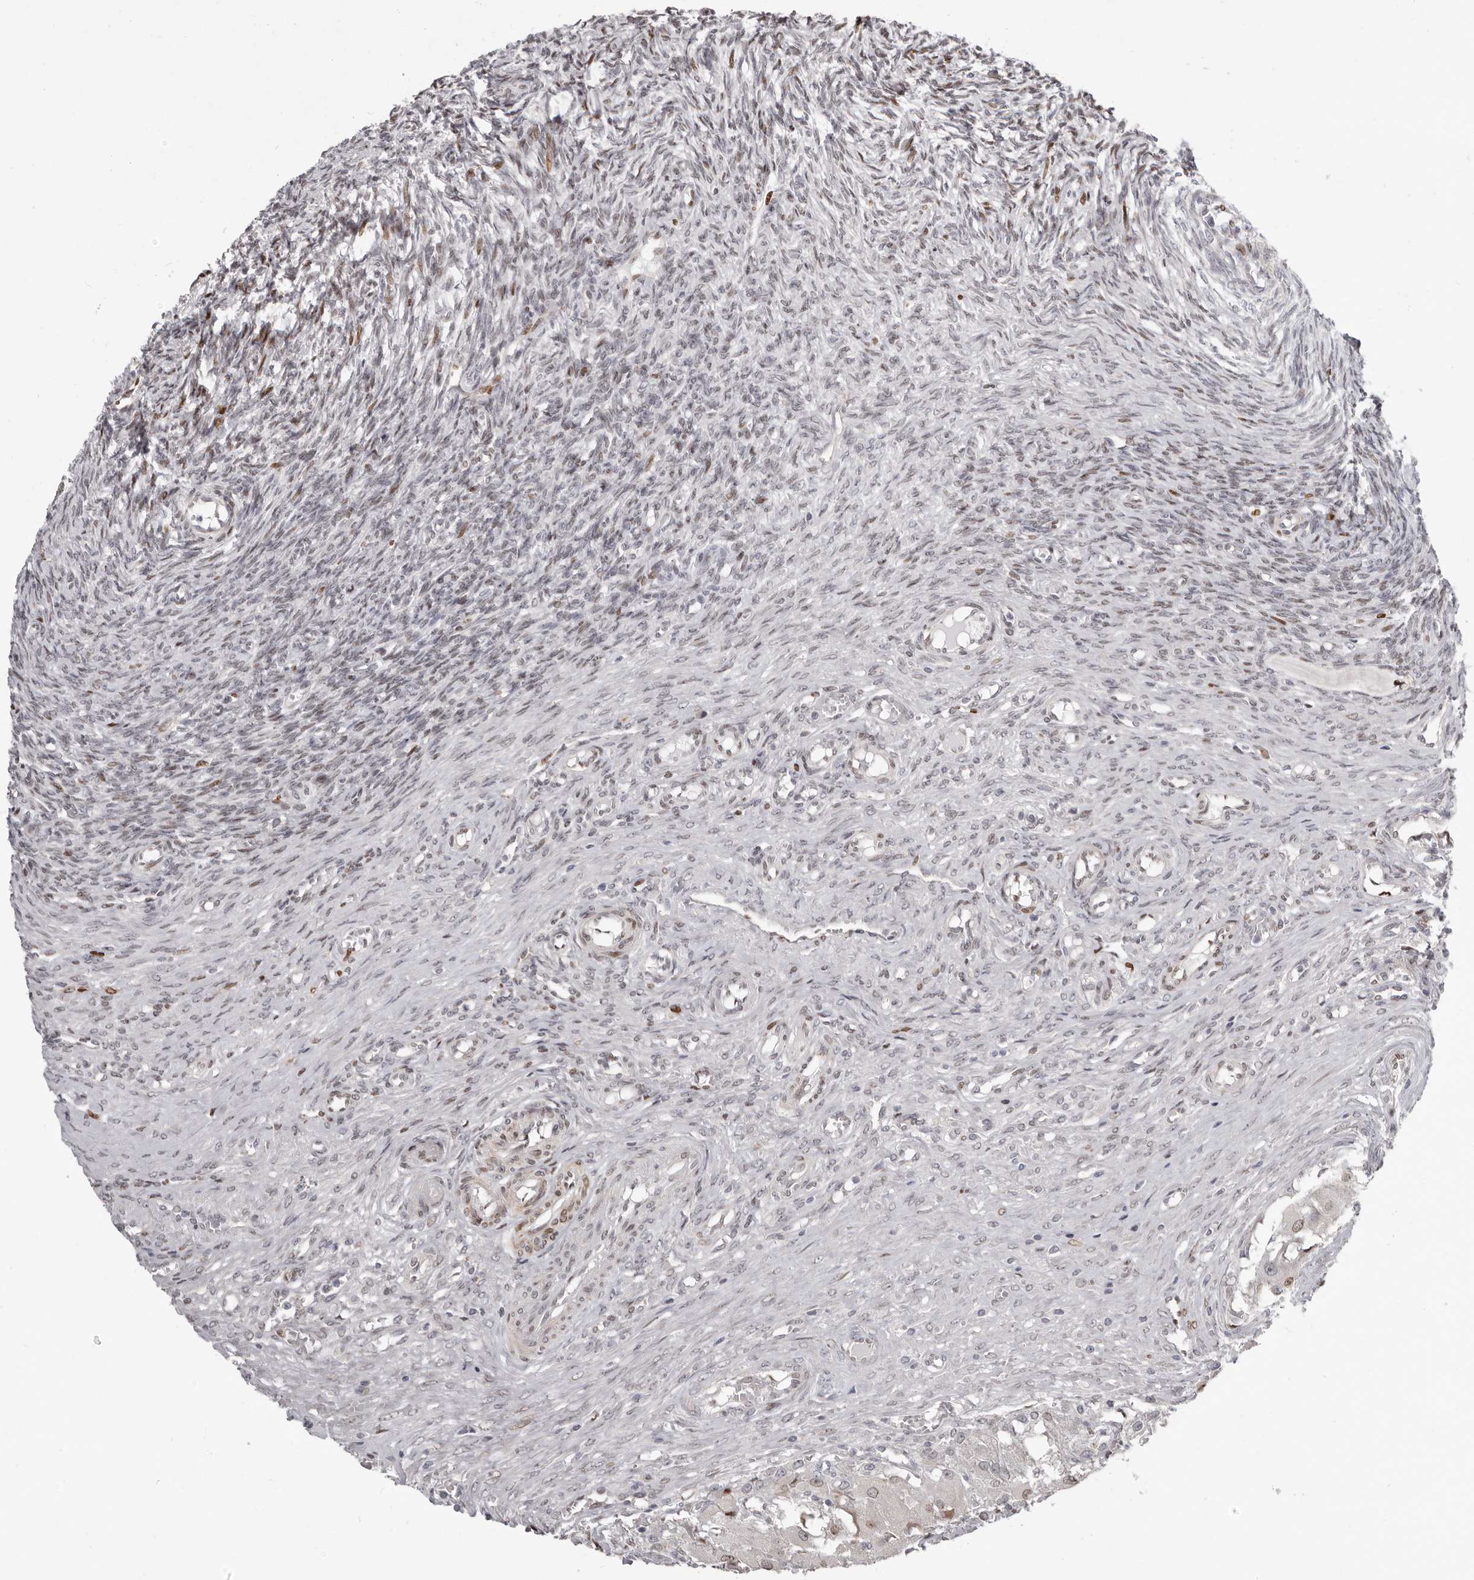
{"staining": {"intensity": "moderate", "quantity": "25%-75%", "location": "cytoplasmic/membranous,nuclear"}, "tissue": "ovary", "cell_type": "Follicle cells", "image_type": "normal", "snomed": [{"axis": "morphology", "description": "Adenocarcinoma, NOS"}, {"axis": "topography", "description": "Endometrium"}], "caption": "High-power microscopy captured an immunohistochemistry (IHC) photomicrograph of benign ovary, revealing moderate cytoplasmic/membranous,nuclear expression in about 25%-75% of follicle cells.", "gene": "SRP19", "patient": {"sex": "female", "age": 32}}